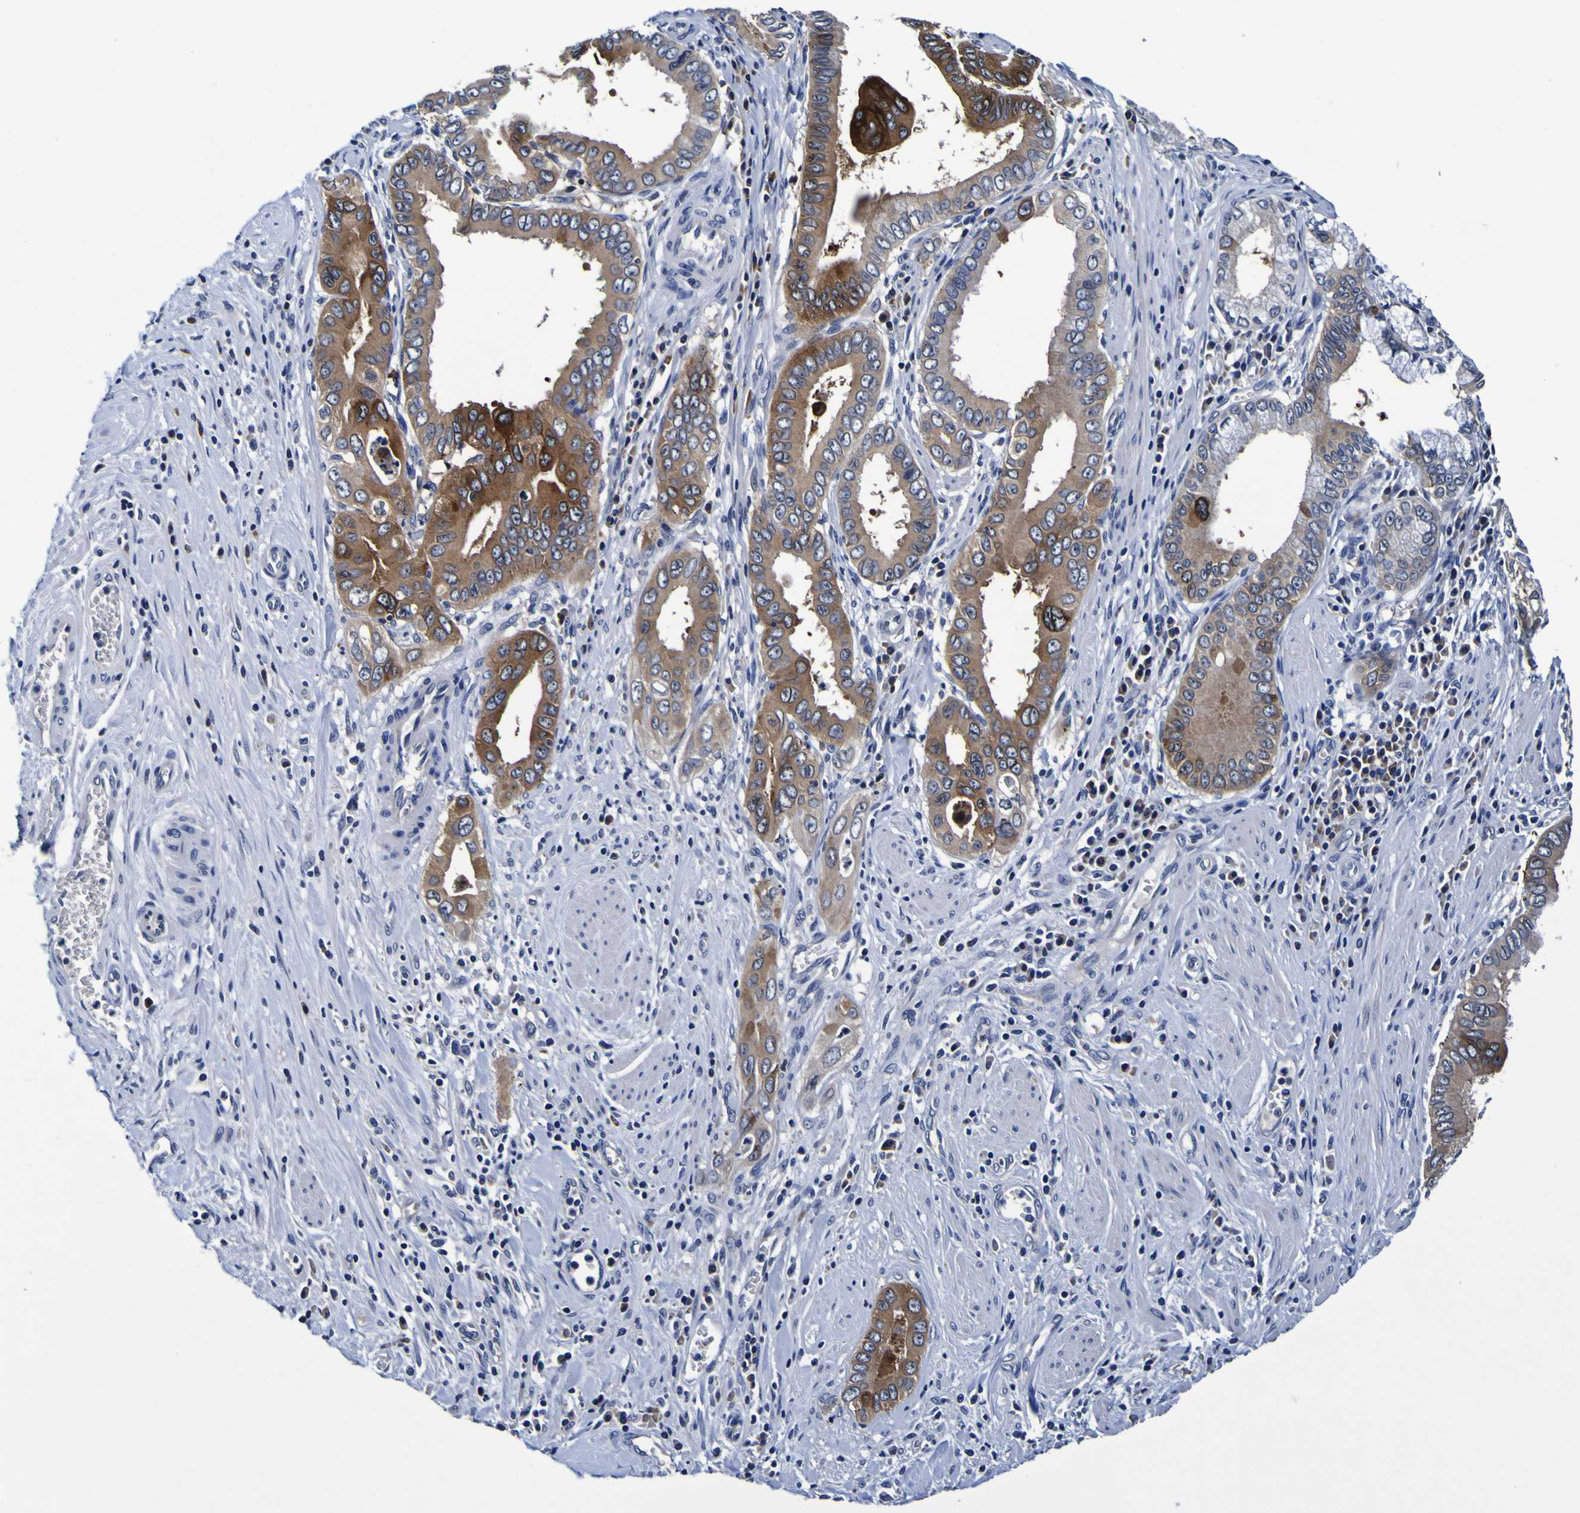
{"staining": {"intensity": "moderate", "quantity": ">75%", "location": "cytoplasmic/membranous"}, "tissue": "pancreatic cancer", "cell_type": "Tumor cells", "image_type": "cancer", "snomed": [{"axis": "morphology", "description": "Normal tissue, NOS"}, {"axis": "topography", "description": "Lymph node"}], "caption": "There is medium levels of moderate cytoplasmic/membranous positivity in tumor cells of pancreatic cancer, as demonstrated by immunohistochemical staining (brown color).", "gene": "SORCS1", "patient": {"sex": "male", "age": 50}}